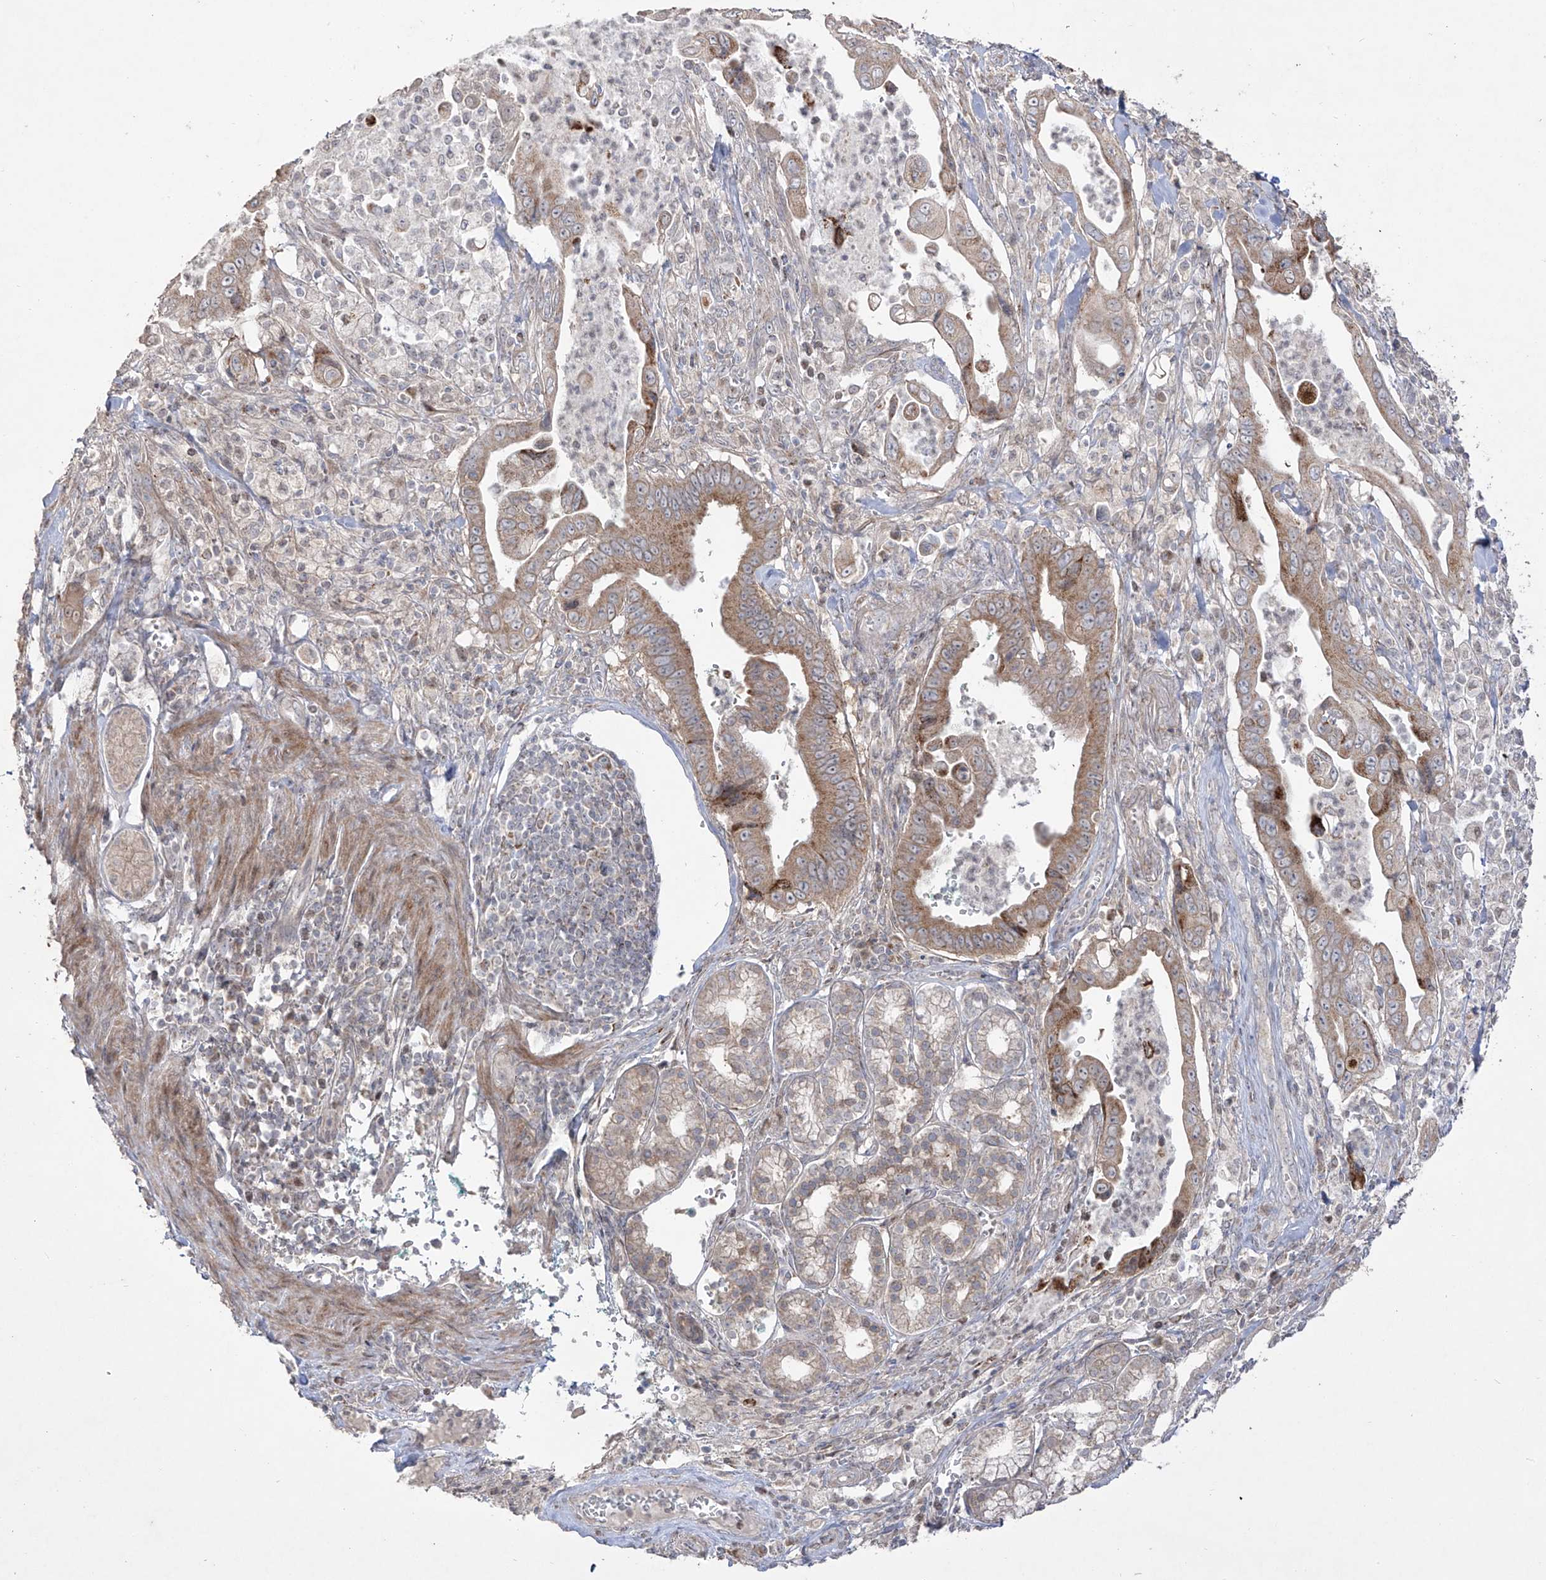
{"staining": {"intensity": "weak", "quantity": ">75%", "location": "cytoplasmic/membranous"}, "tissue": "pancreatic cancer", "cell_type": "Tumor cells", "image_type": "cancer", "snomed": [{"axis": "morphology", "description": "Adenocarcinoma, NOS"}, {"axis": "topography", "description": "Pancreas"}], "caption": "A brown stain highlights weak cytoplasmic/membranous staining of a protein in human pancreatic cancer tumor cells.", "gene": "YKT6", "patient": {"sex": "male", "age": 78}}